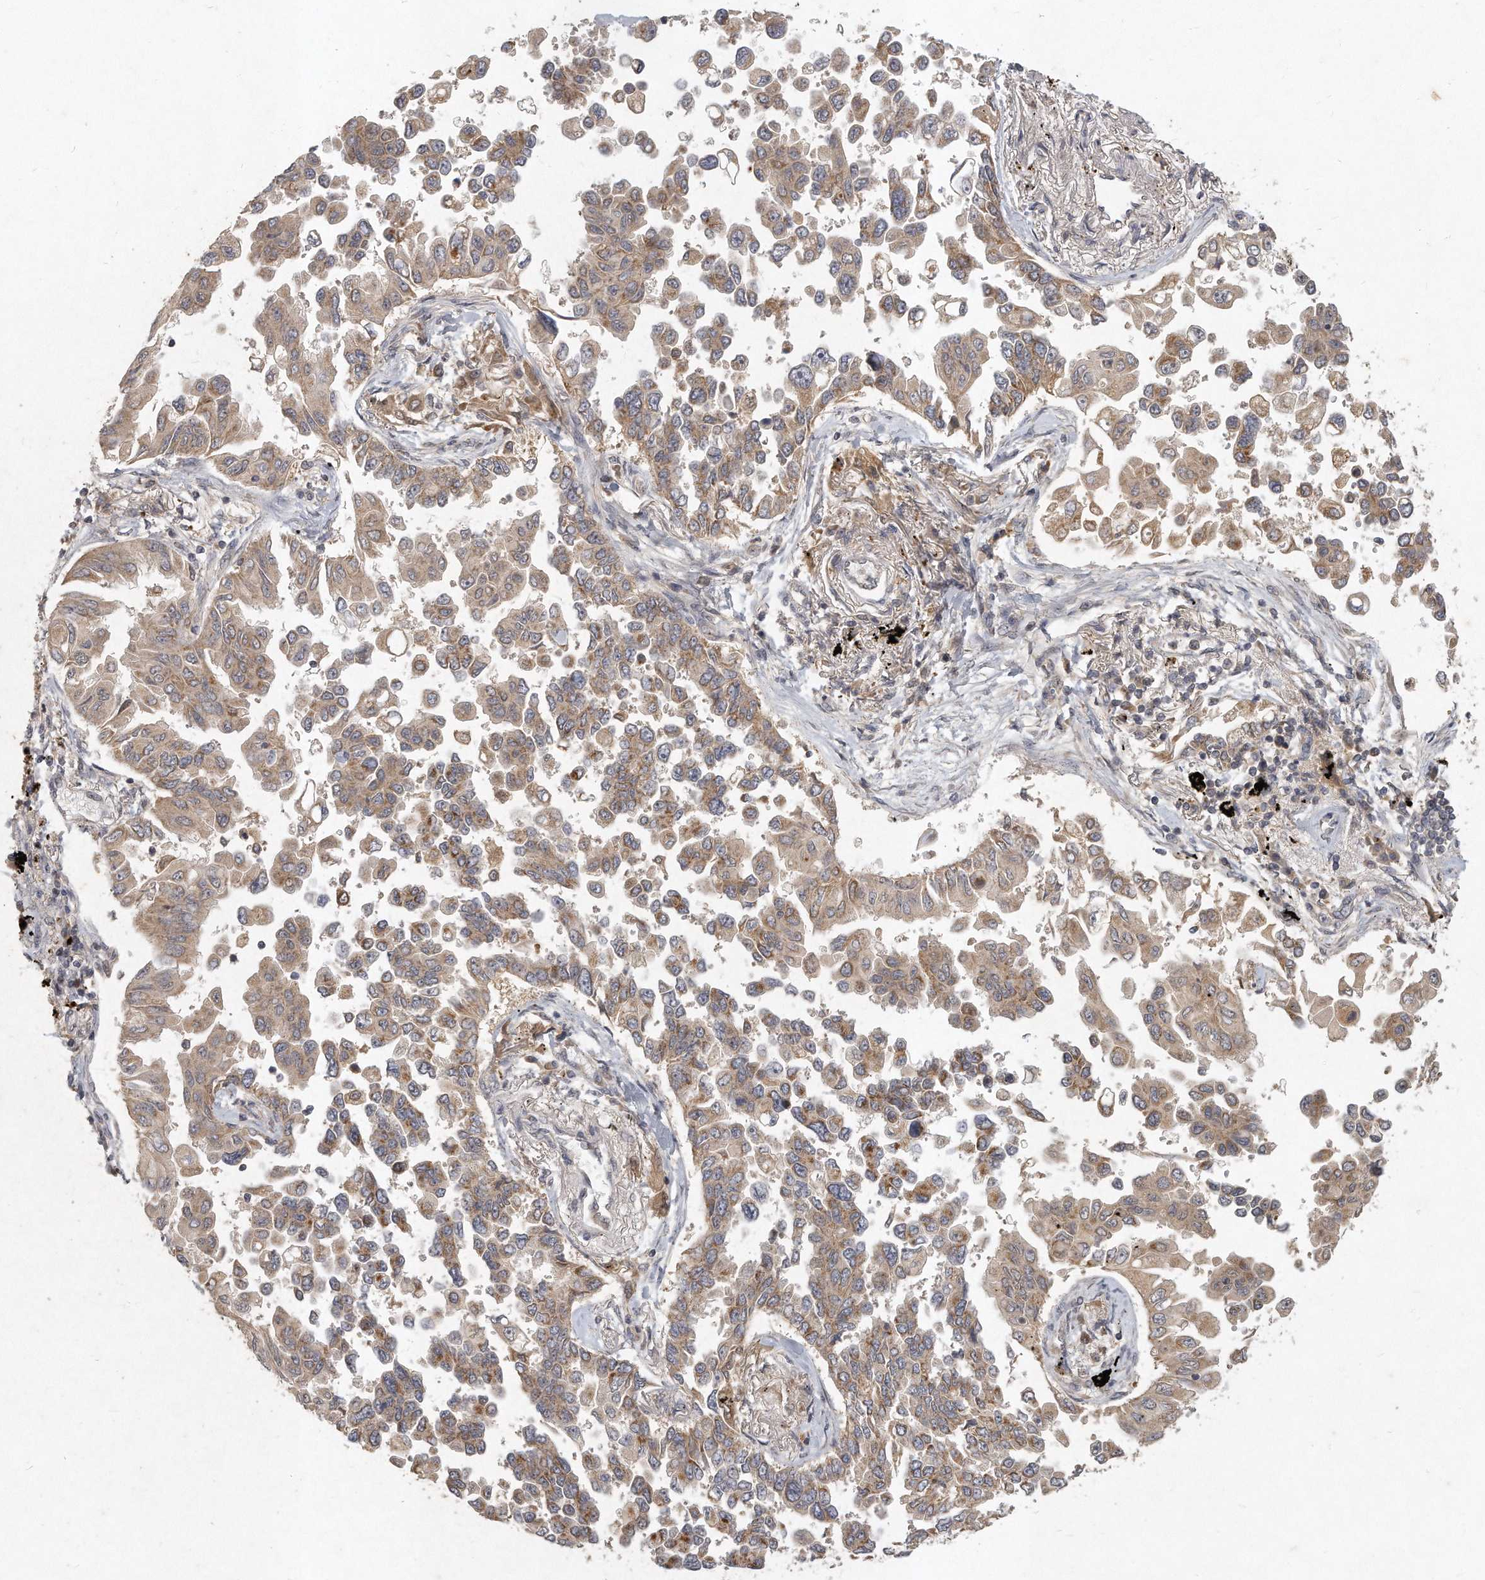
{"staining": {"intensity": "moderate", "quantity": ">75%", "location": "cytoplasmic/membranous"}, "tissue": "lung cancer", "cell_type": "Tumor cells", "image_type": "cancer", "snomed": [{"axis": "morphology", "description": "Adenocarcinoma, NOS"}, {"axis": "topography", "description": "Lung"}], "caption": "A brown stain shows moderate cytoplasmic/membranous positivity of a protein in adenocarcinoma (lung) tumor cells.", "gene": "LGALS8", "patient": {"sex": "female", "age": 67}}